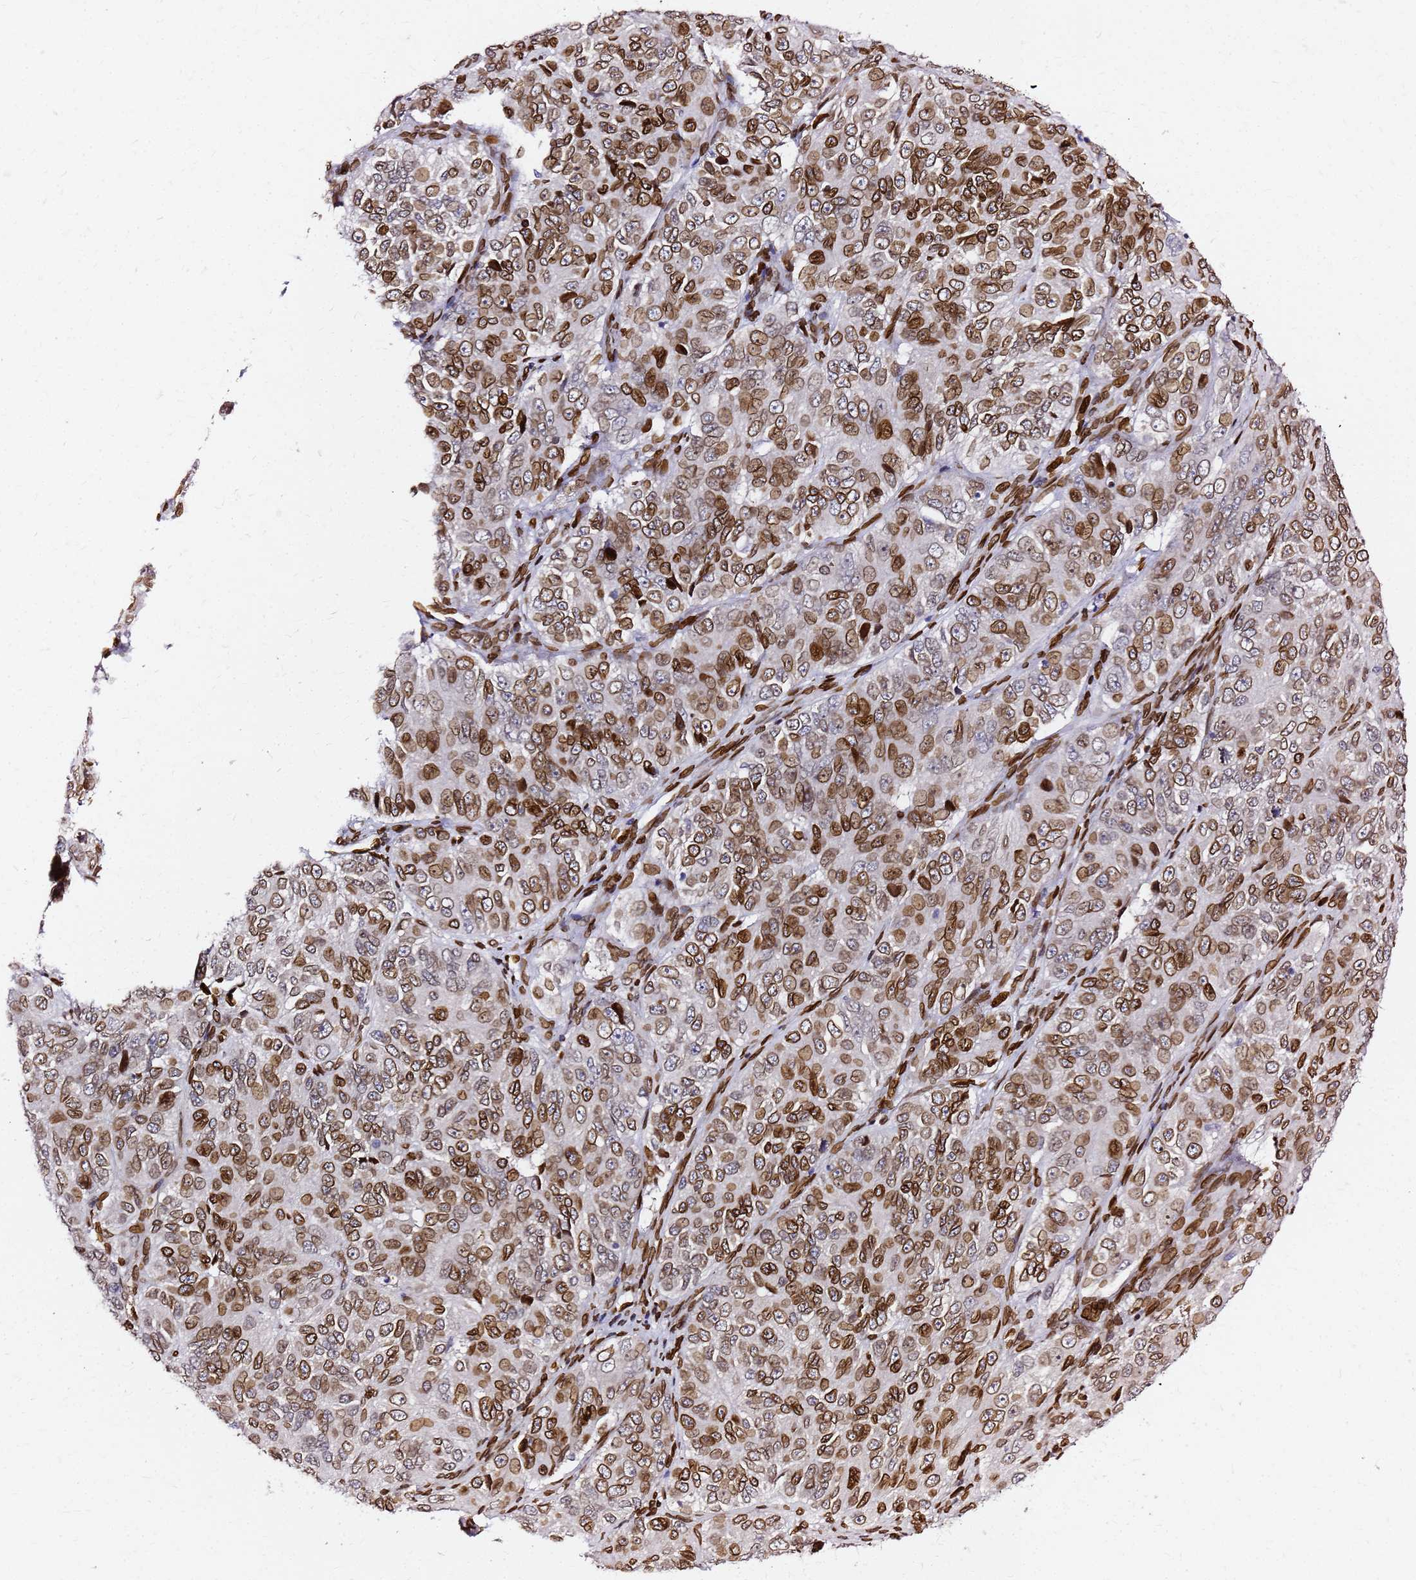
{"staining": {"intensity": "moderate", "quantity": ">75%", "location": "cytoplasmic/membranous,nuclear"}, "tissue": "ovarian cancer", "cell_type": "Tumor cells", "image_type": "cancer", "snomed": [{"axis": "morphology", "description": "Carcinoma, endometroid"}, {"axis": "topography", "description": "Ovary"}], "caption": "IHC micrograph of human ovarian endometroid carcinoma stained for a protein (brown), which exhibits medium levels of moderate cytoplasmic/membranous and nuclear expression in about >75% of tumor cells.", "gene": "C6orf141", "patient": {"sex": "female", "age": 51}}